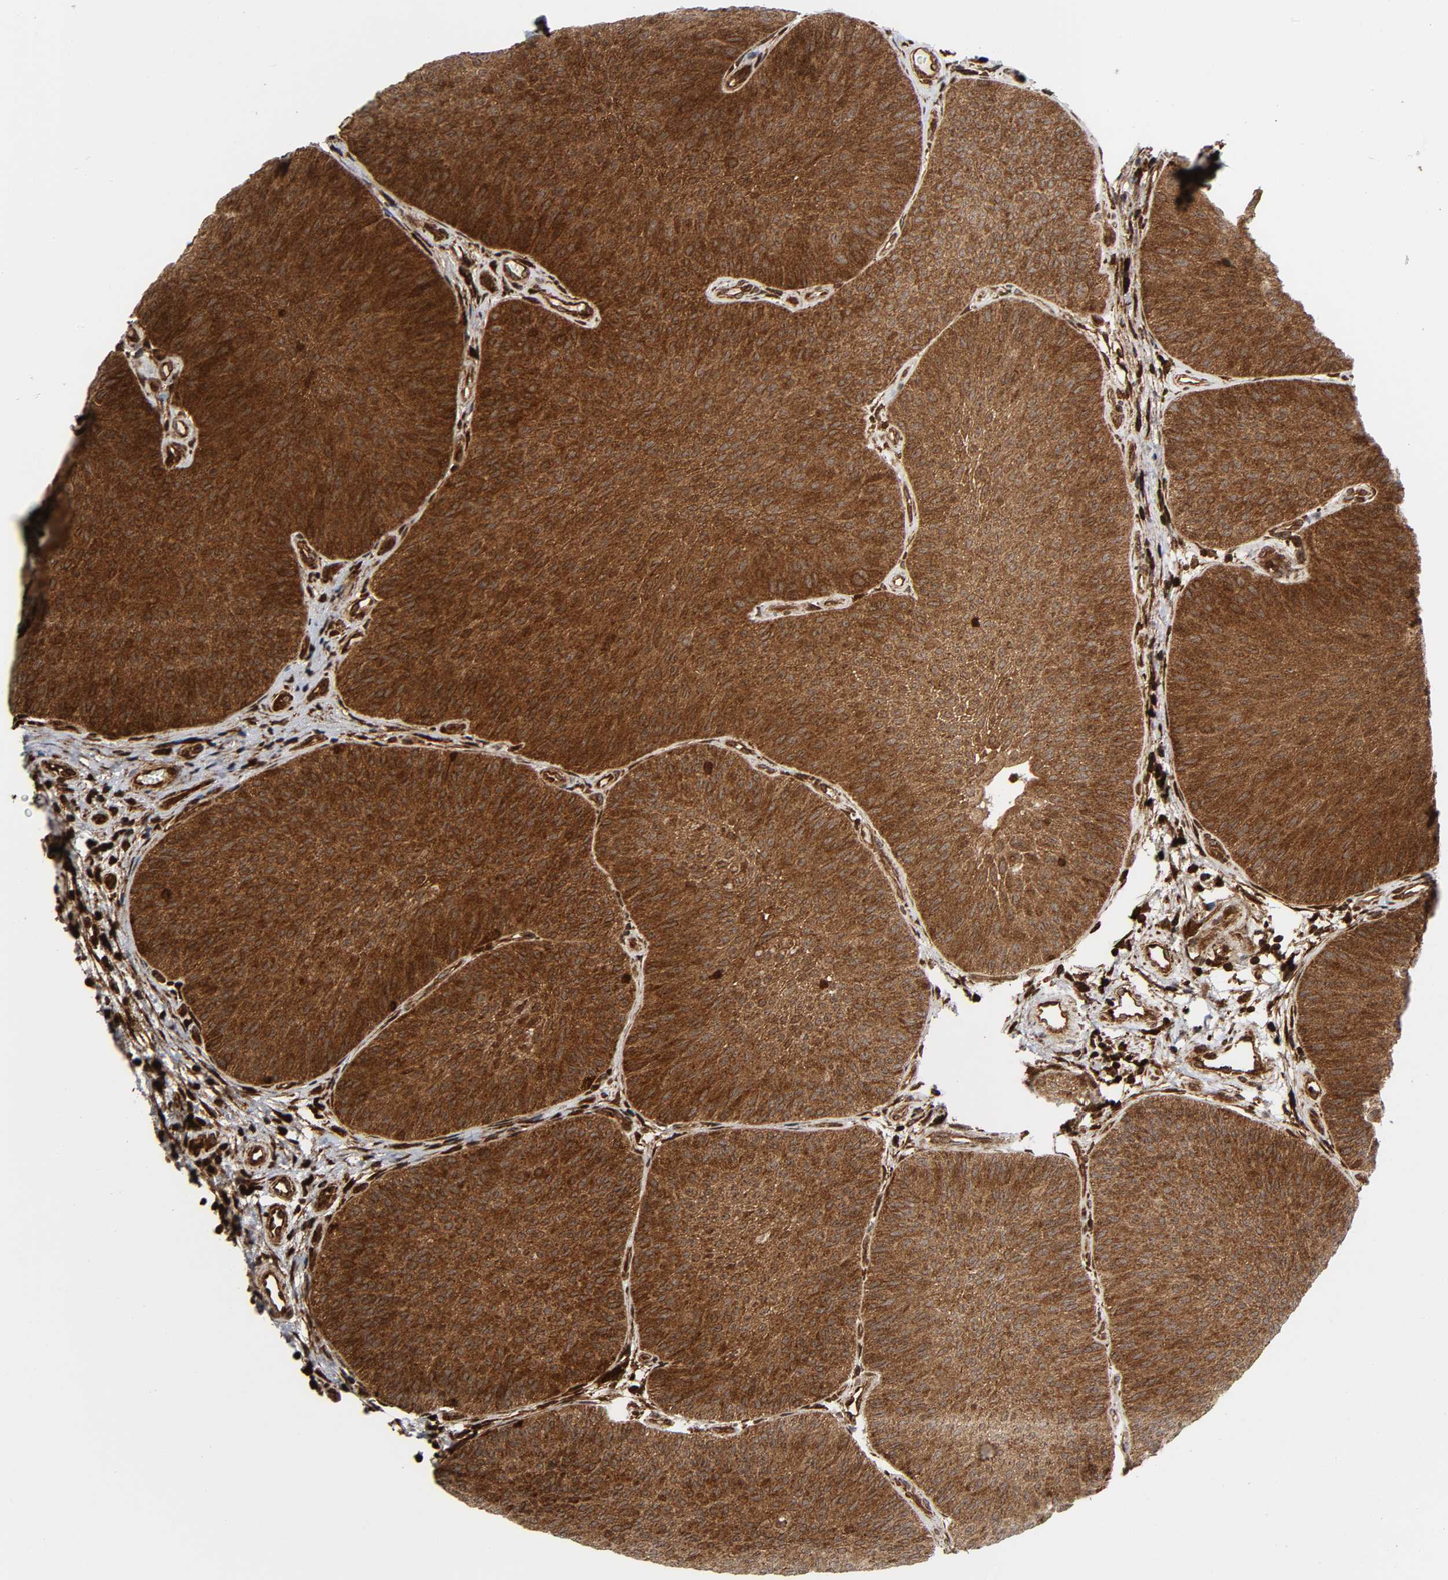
{"staining": {"intensity": "strong", "quantity": ">75%", "location": "cytoplasmic/membranous"}, "tissue": "urothelial cancer", "cell_type": "Tumor cells", "image_type": "cancer", "snomed": [{"axis": "morphology", "description": "Urothelial carcinoma, Low grade"}, {"axis": "topography", "description": "Urinary bladder"}], "caption": "A histopathology image of human urothelial cancer stained for a protein shows strong cytoplasmic/membranous brown staining in tumor cells.", "gene": "MAPK1", "patient": {"sex": "female", "age": 60}}